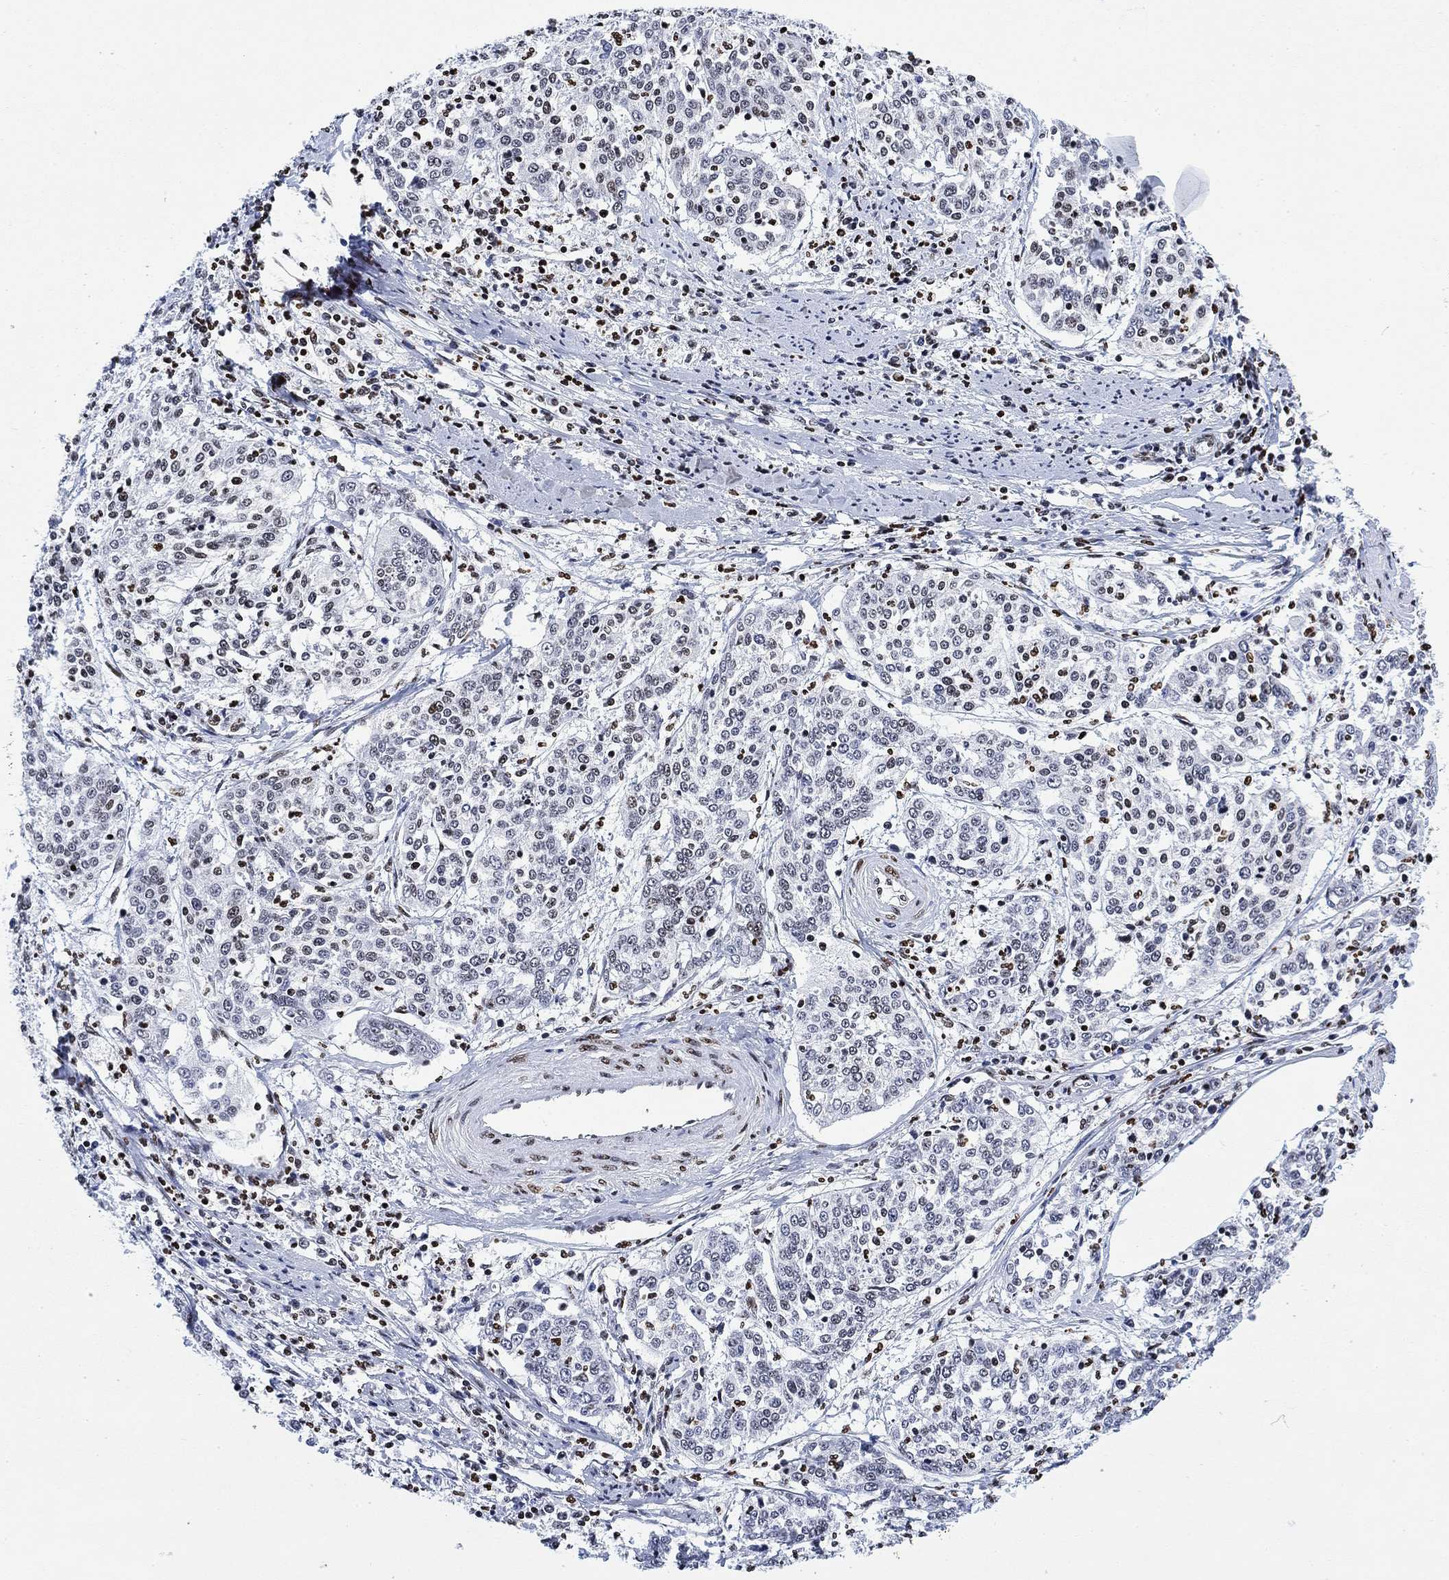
{"staining": {"intensity": "moderate", "quantity": "<25%", "location": "nuclear"}, "tissue": "cervical cancer", "cell_type": "Tumor cells", "image_type": "cancer", "snomed": [{"axis": "morphology", "description": "Squamous cell carcinoma, NOS"}, {"axis": "topography", "description": "Cervix"}], "caption": "Approximately <25% of tumor cells in squamous cell carcinoma (cervical) display moderate nuclear protein expression as visualized by brown immunohistochemical staining.", "gene": "H1-10", "patient": {"sex": "female", "age": 41}}